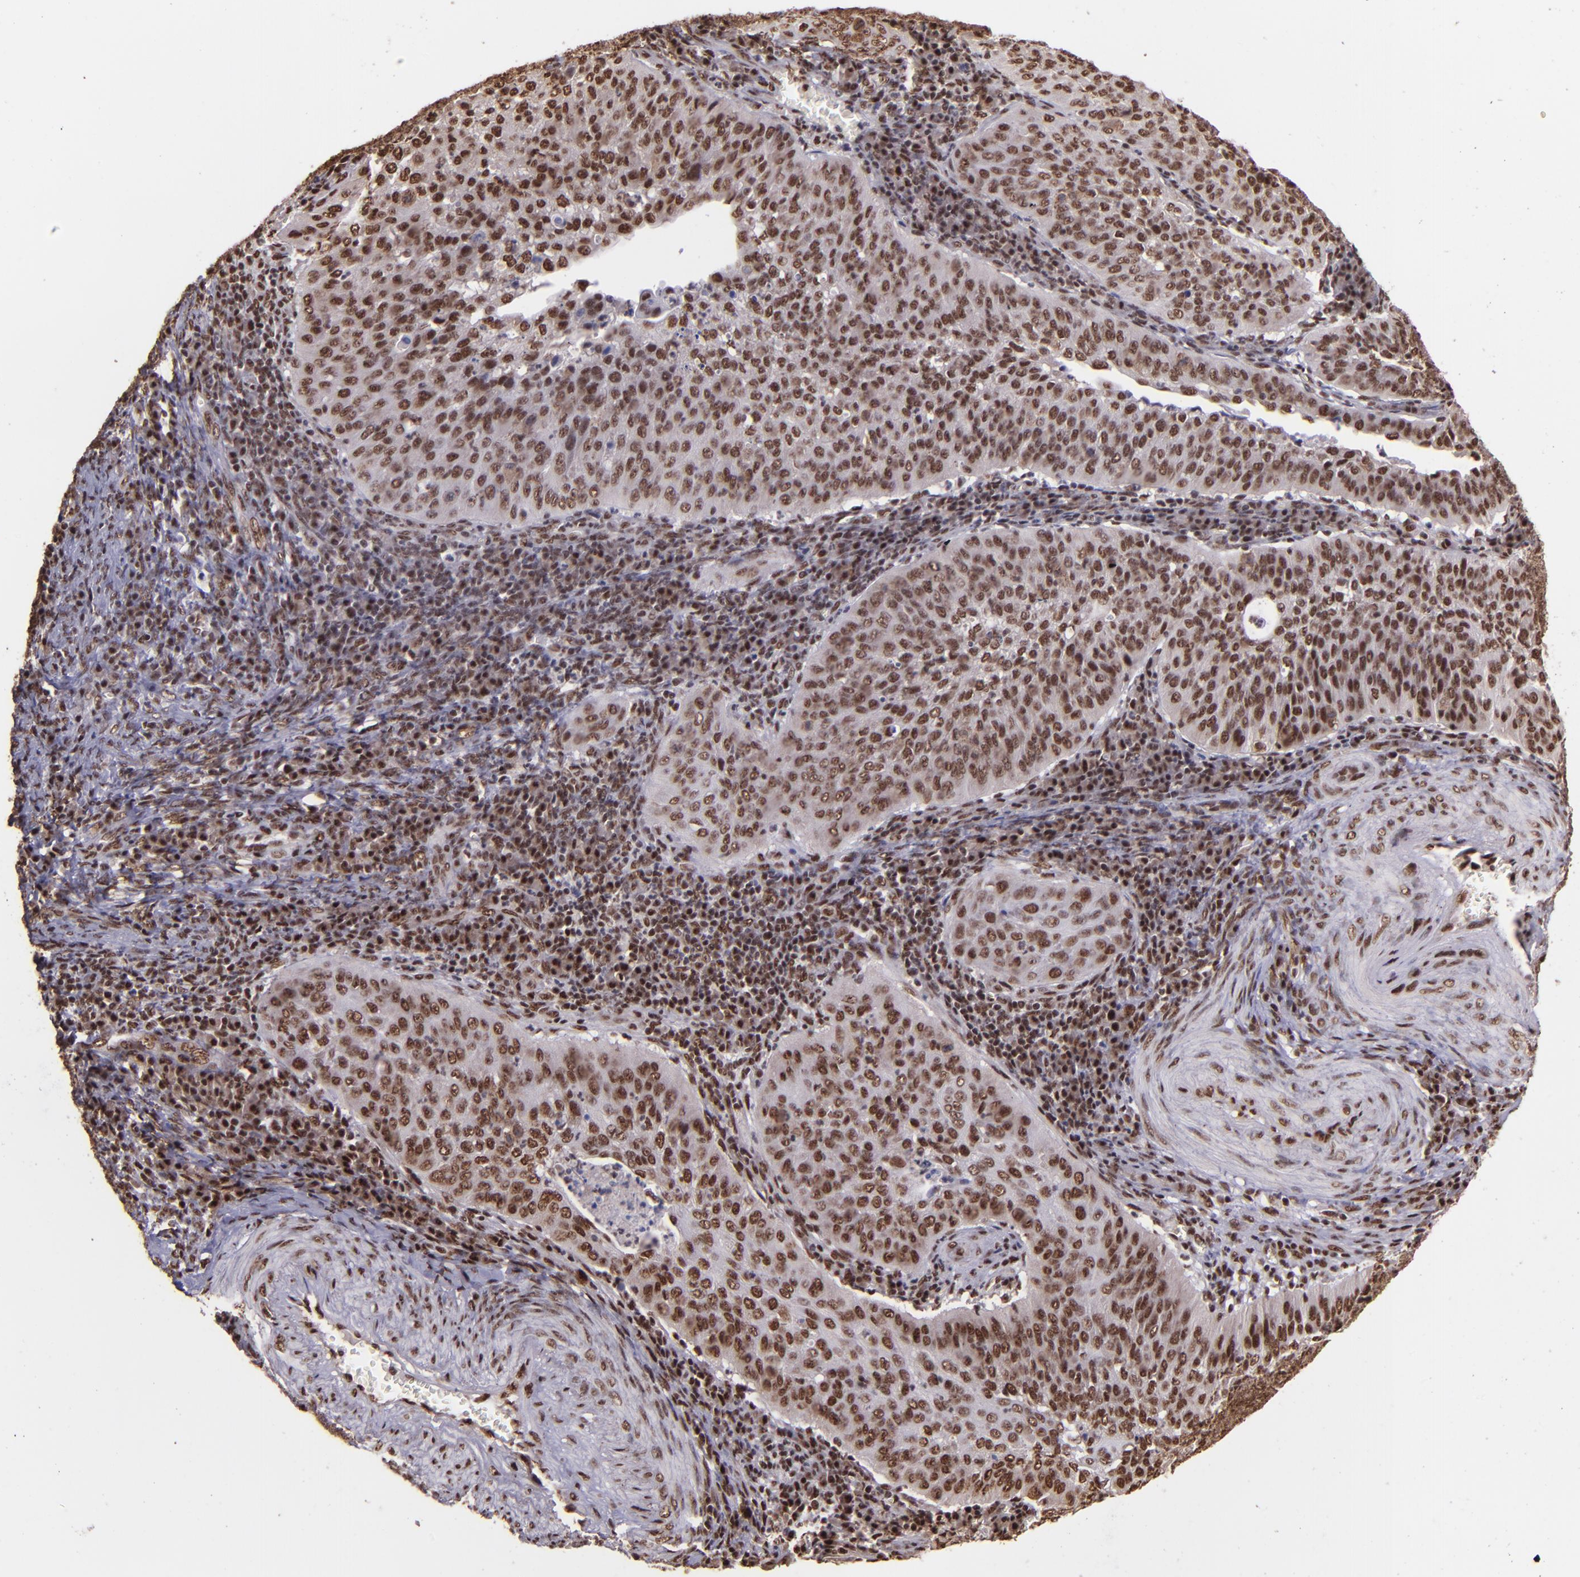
{"staining": {"intensity": "strong", "quantity": ">75%", "location": "nuclear"}, "tissue": "cervical cancer", "cell_type": "Tumor cells", "image_type": "cancer", "snomed": [{"axis": "morphology", "description": "Squamous cell carcinoma, NOS"}, {"axis": "topography", "description": "Cervix"}], "caption": "Brown immunohistochemical staining in human cervical cancer exhibits strong nuclear positivity in approximately >75% of tumor cells.", "gene": "PQBP1", "patient": {"sex": "female", "age": 39}}